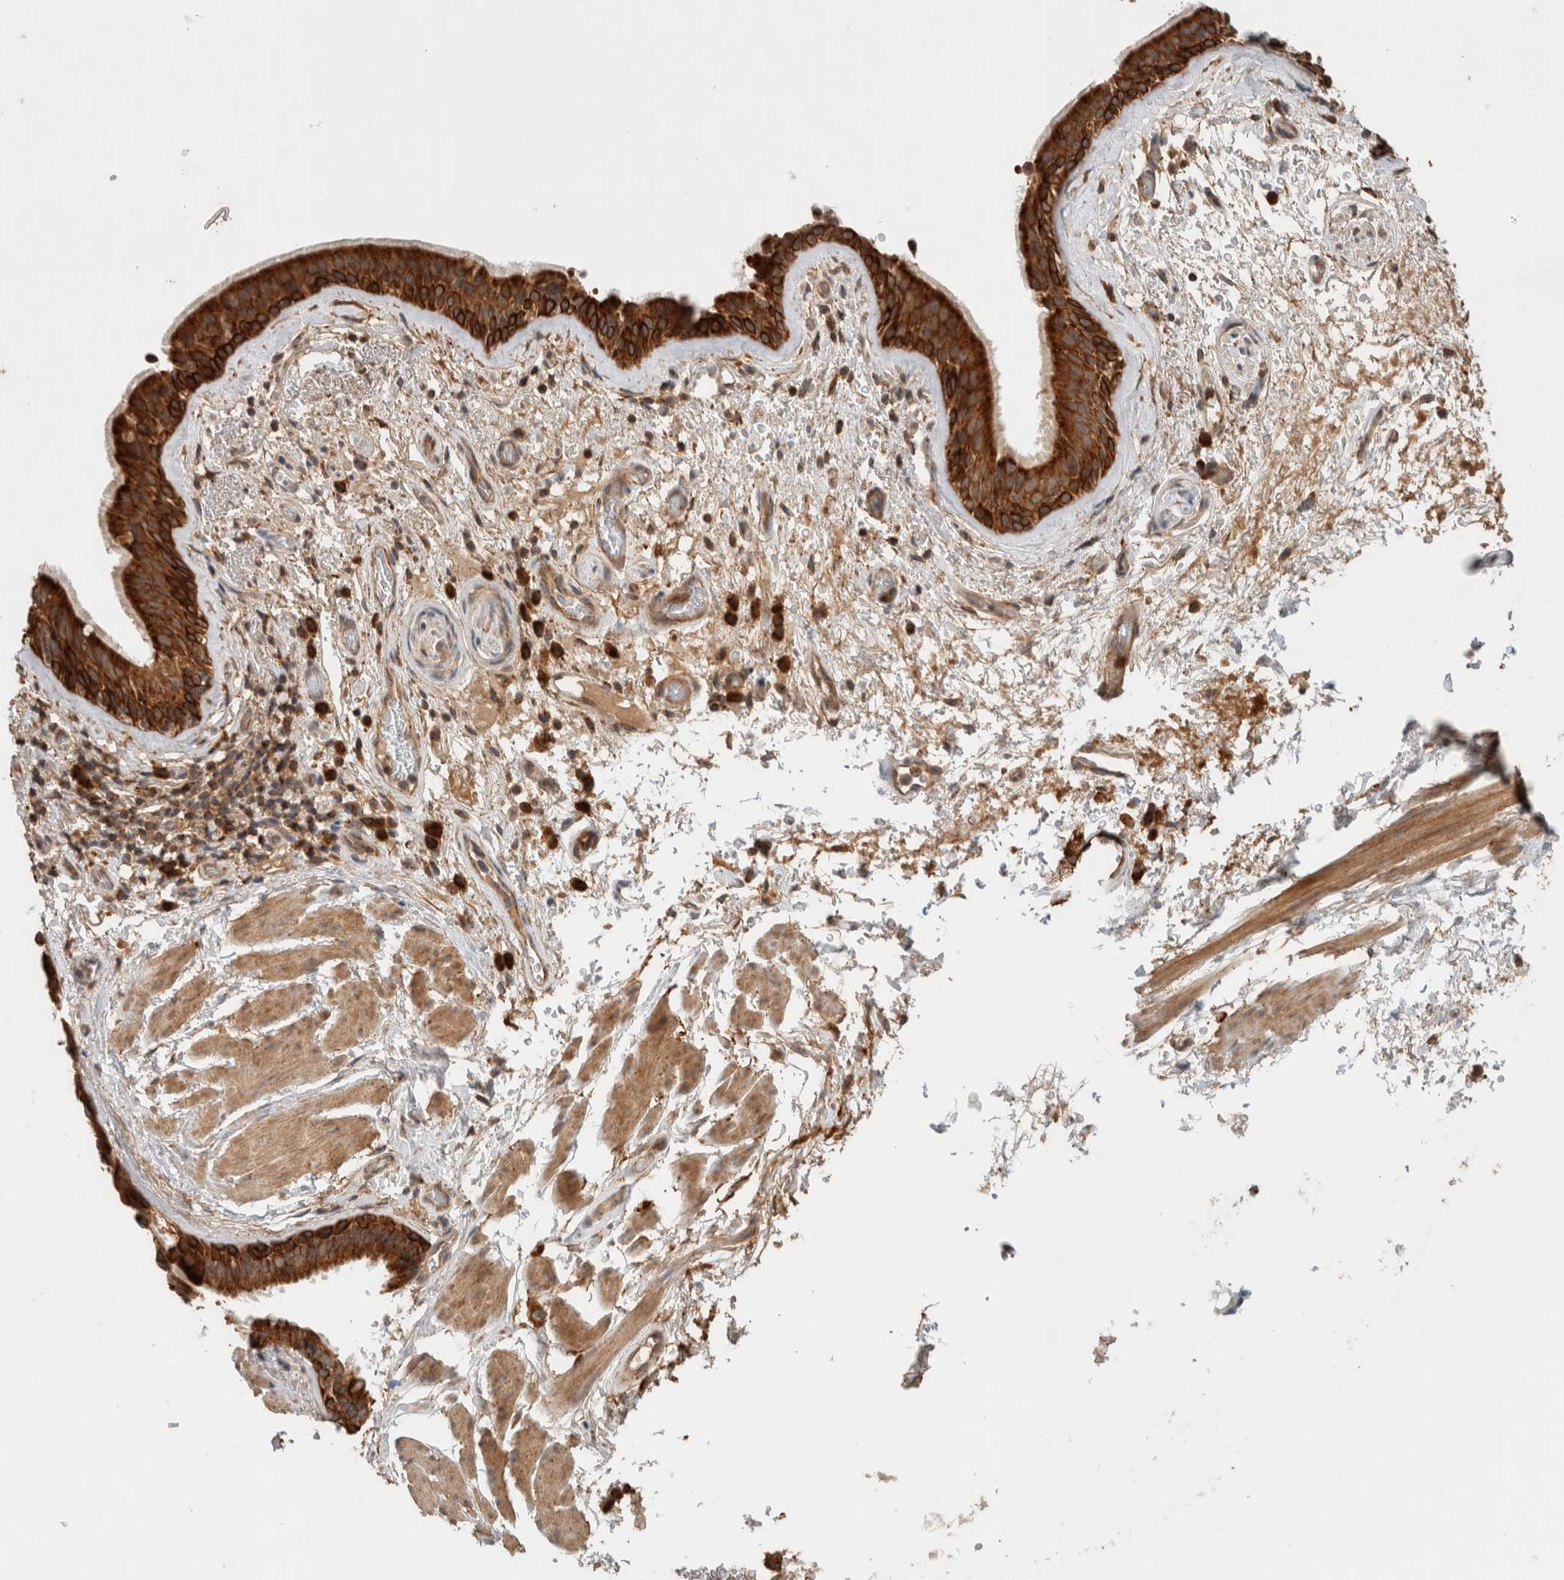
{"staining": {"intensity": "strong", "quantity": ">75%", "location": "cytoplasmic/membranous"}, "tissue": "bronchus", "cell_type": "Respiratory epithelial cells", "image_type": "normal", "snomed": [{"axis": "morphology", "description": "Normal tissue, NOS"}, {"axis": "topography", "description": "Cartilage tissue"}], "caption": "Respiratory epithelial cells demonstrate high levels of strong cytoplasmic/membranous staining in about >75% of cells in benign bronchus.", "gene": "EIF2B3", "patient": {"sex": "female", "age": 63}}